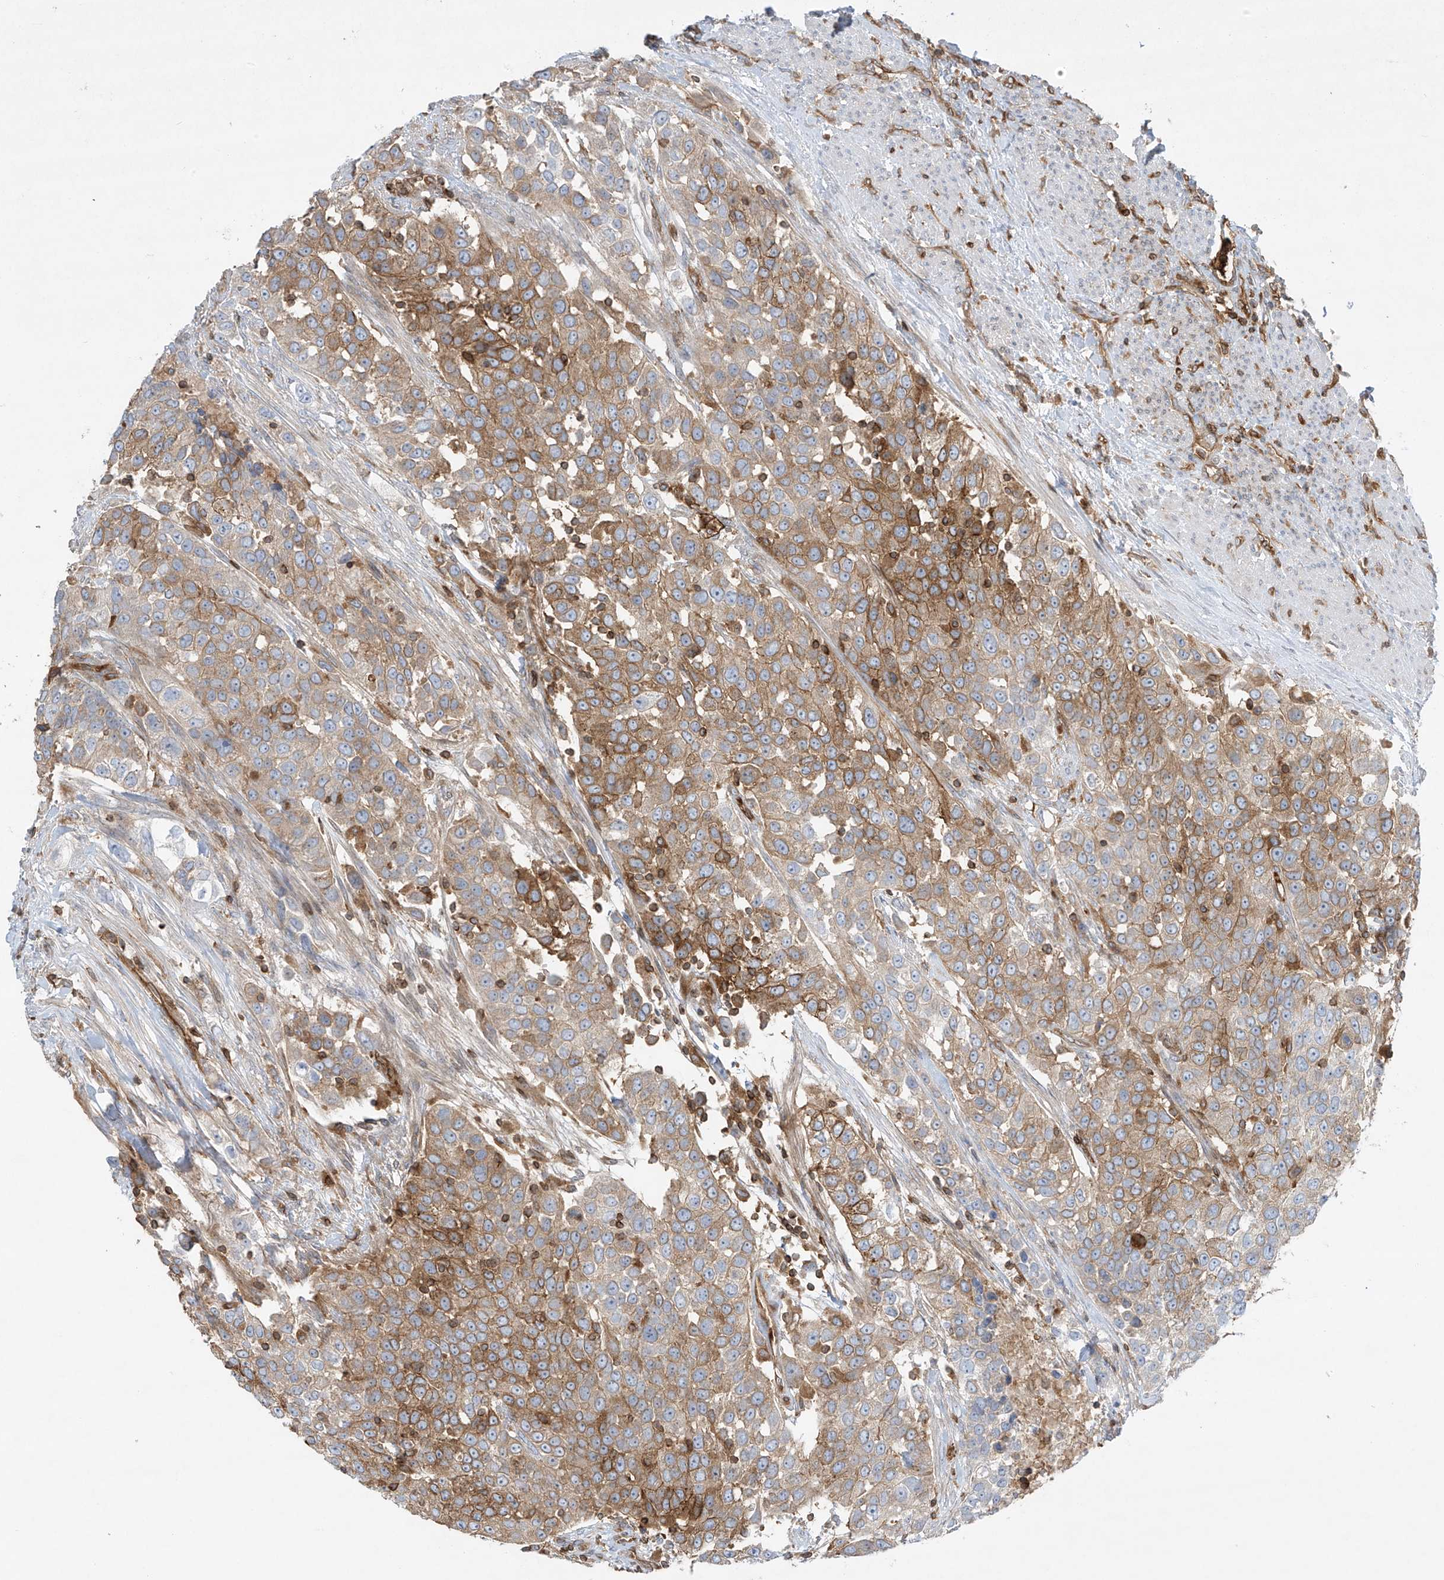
{"staining": {"intensity": "moderate", "quantity": ">75%", "location": "cytoplasmic/membranous"}, "tissue": "urothelial cancer", "cell_type": "Tumor cells", "image_type": "cancer", "snomed": [{"axis": "morphology", "description": "Urothelial carcinoma, High grade"}, {"axis": "topography", "description": "Urinary bladder"}], "caption": "Tumor cells show medium levels of moderate cytoplasmic/membranous expression in about >75% of cells in human high-grade urothelial carcinoma.", "gene": "HLA-E", "patient": {"sex": "female", "age": 80}}